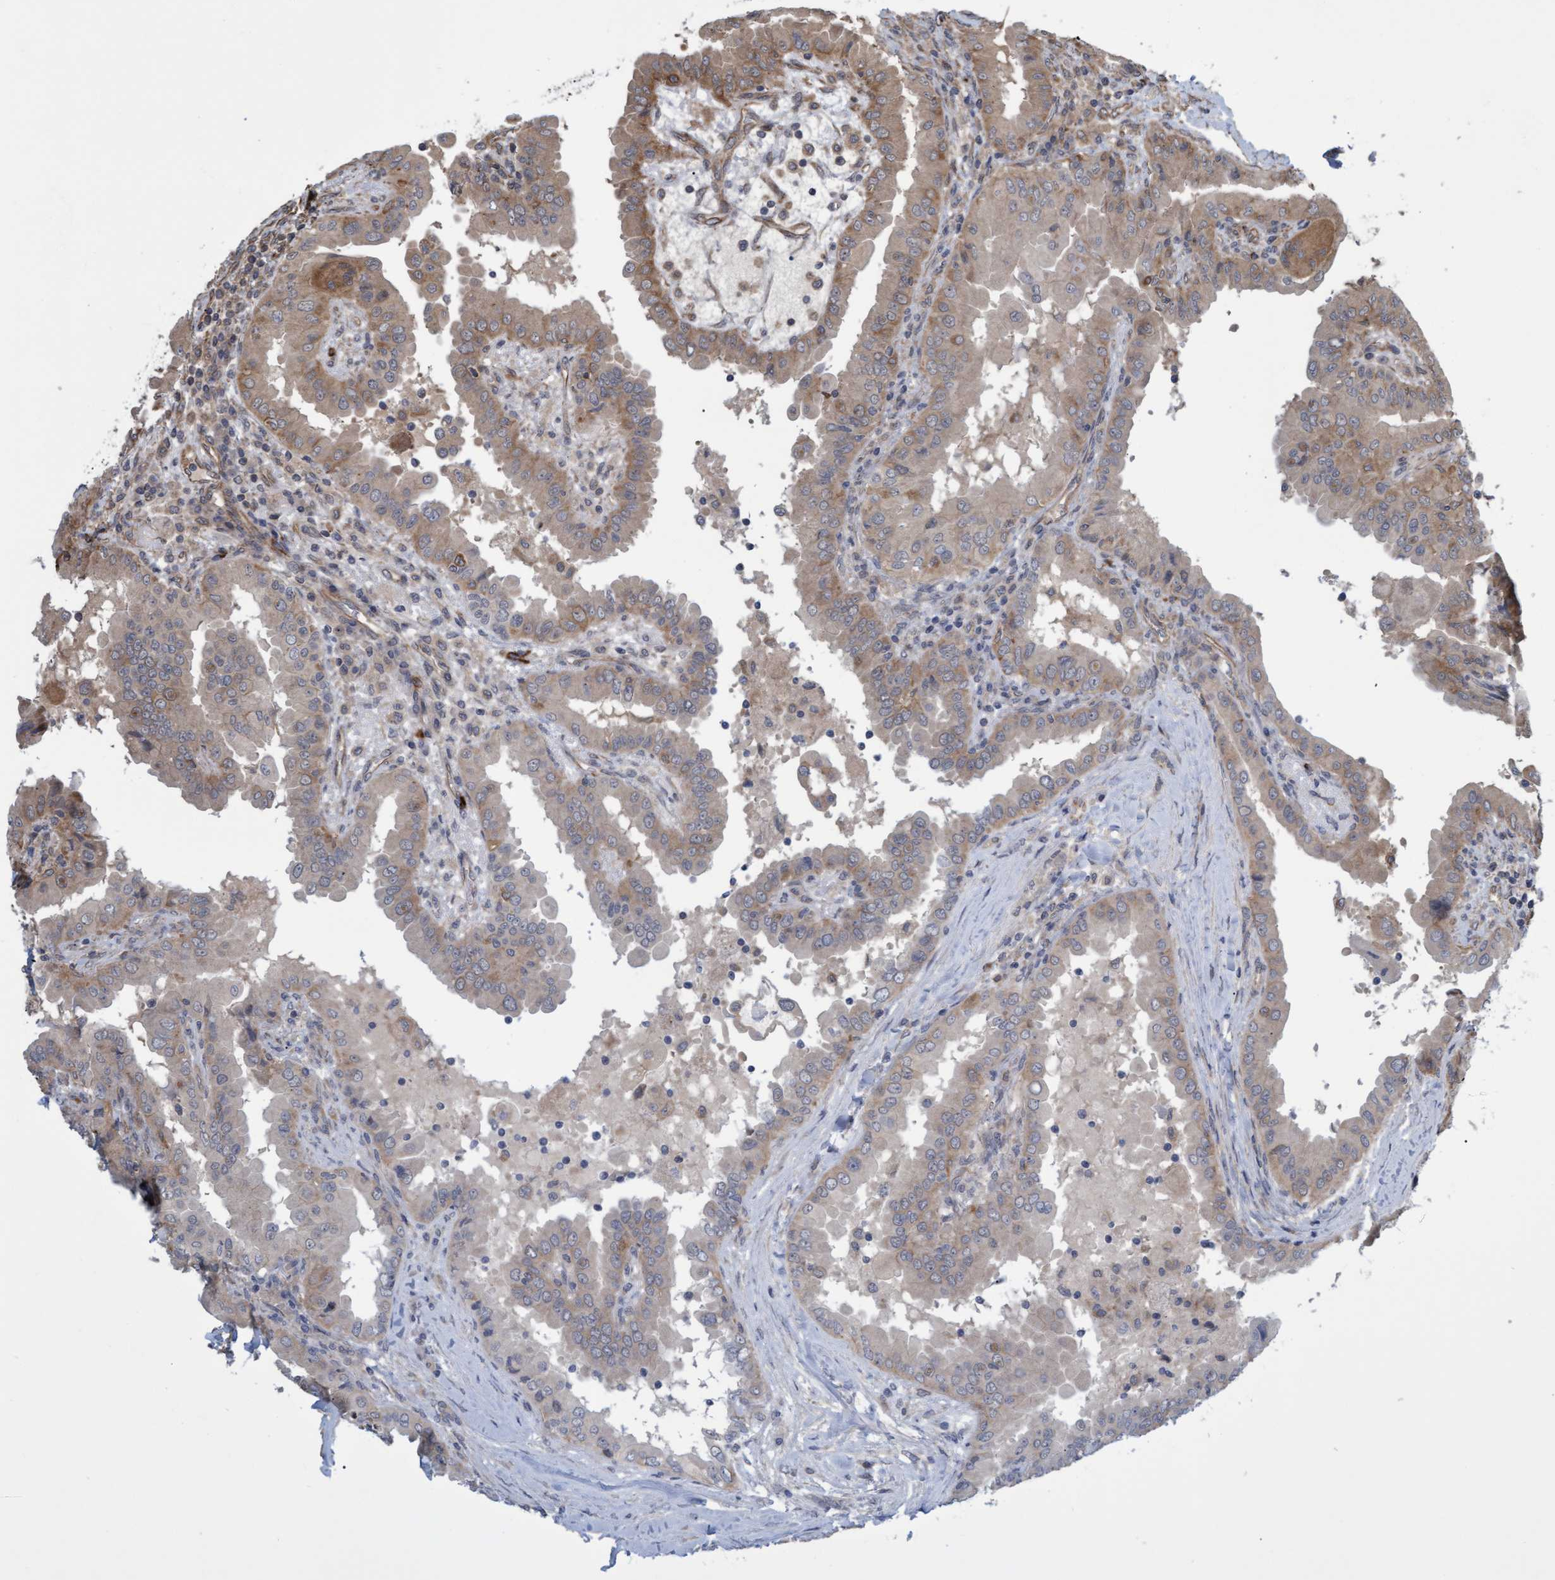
{"staining": {"intensity": "moderate", "quantity": "<25%", "location": "cytoplasmic/membranous"}, "tissue": "thyroid cancer", "cell_type": "Tumor cells", "image_type": "cancer", "snomed": [{"axis": "morphology", "description": "Papillary adenocarcinoma, NOS"}, {"axis": "topography", "description": "Thyroid gland"}], "caption": "Immunohistochemistry of human thyroid cancer demonstrates low levels of moderate cytoplasmic/membranous expression in approximately <25% of tumor cells.", "gene": "TNFRSF10B", "patient": {"sex": "male", "age": 33}}